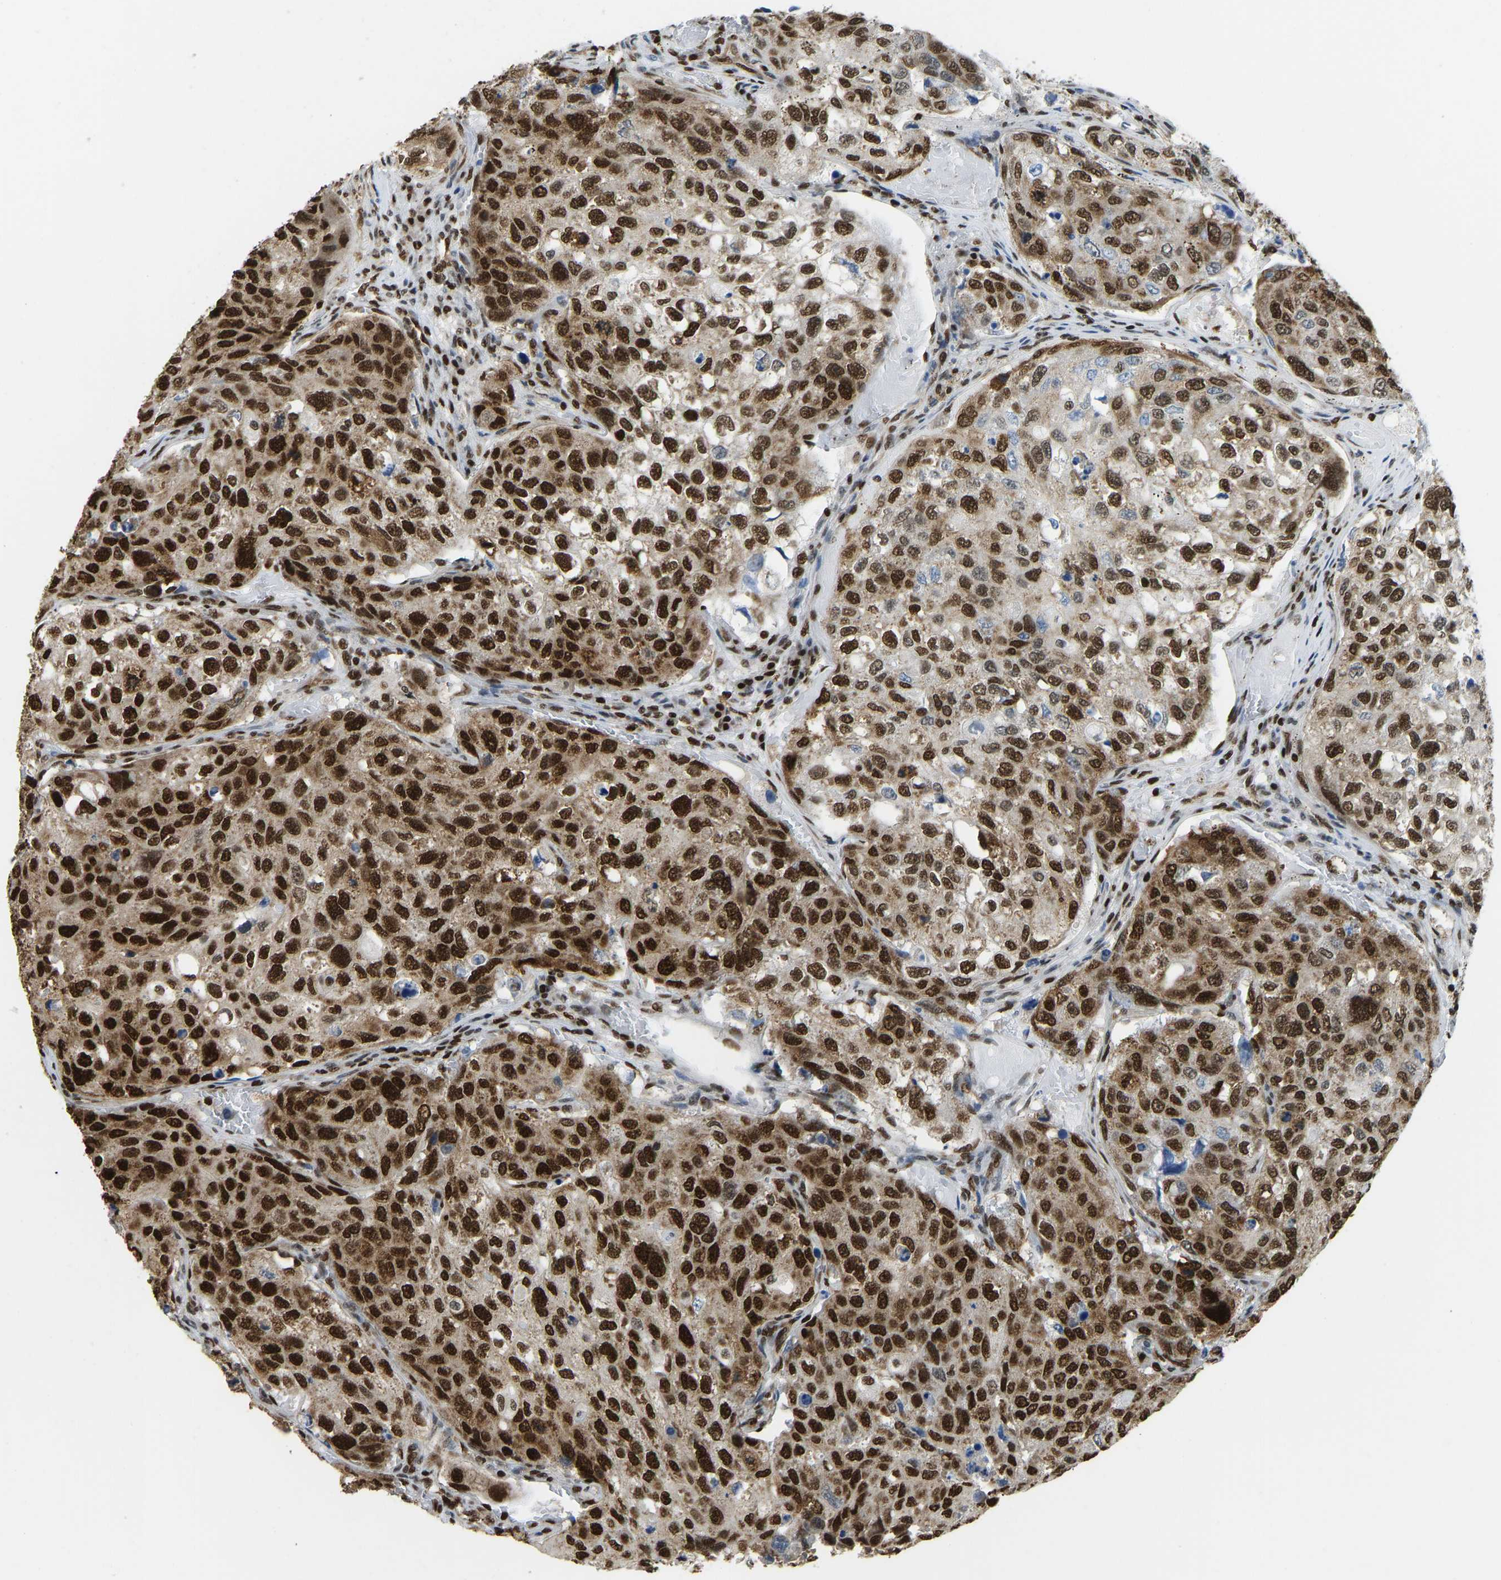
{"staining": {"intensity": "strong", "quantity": ">75%", "location": "cytoplasmic/membranous,nuclear"}, "tissue": "urothelial cancer", "cell_type": "Tumor cells", "image_type": "cancer", "snomed": [{"axis": "morphology", "description": "Urothelial carcinoma, High grade"}, {"axis": "topography", "description": "Lymph node"}, {"axis": "topography", "description": "Urinary bladder"}], "caption": "A histopathology image of urothelial carcinoma (high-grade) stained for a protein shows strong cytoplasmic/membranous and nuclear brown staining in tumor cells. The protein of interest is shown in brown color, while the nuclei are stained blue.", "gene": "ZSCAN20", "patient": {"sex": "male", "age": 51}}